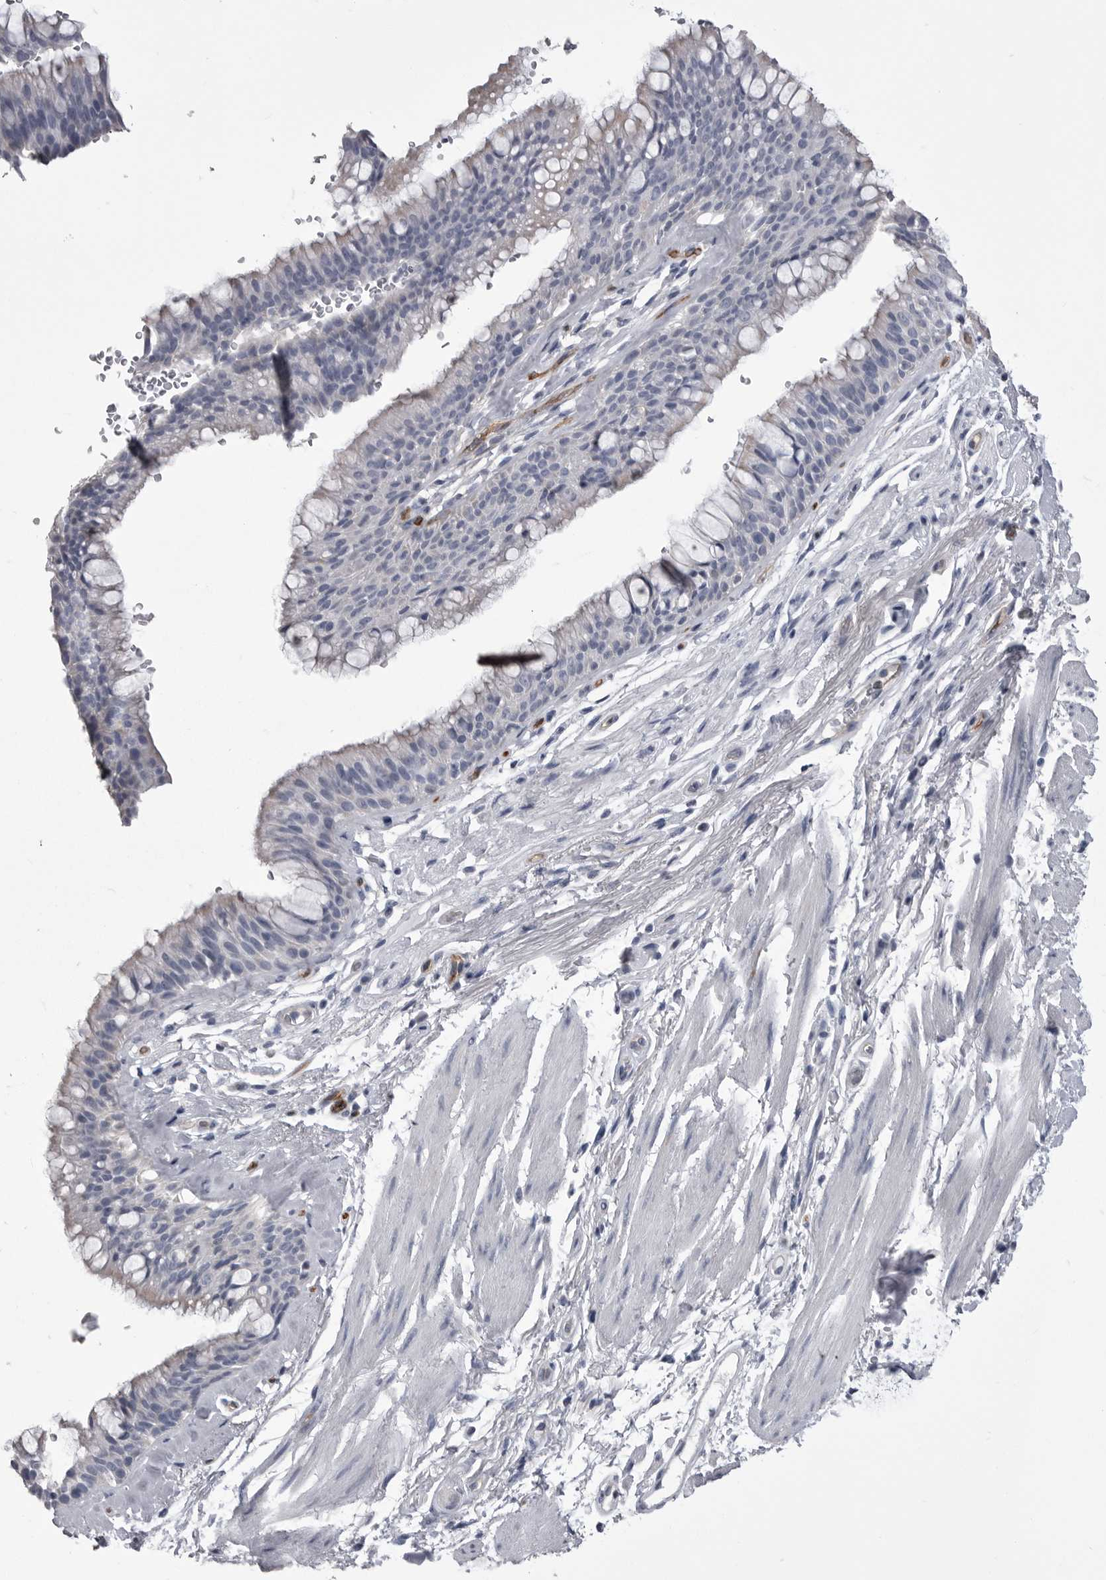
{"staining": {"intensity": "negative", "quantity": "none", "location": "none"}, "tissue": "bronchus", "cell_type": "Respiratory epithelial cells", "image_type": "normal", "snomed": [{"axis": "morphology", "description": "Normal tissue, NOS"}, {"axis": "topography", "description": "Cartilage tissue"}, {"axis": "topography", "description": "Bronchus"}], "caption": "Immunohistochemical staining of unremarkable human bronchus exhibits no significant expression in respiratory epithelial cells. (Stains: DAB (3,3'-diaminobenzidine) immunohistochemistry with hematoxylin counter stain, Microscopy: brightfield microscopy at high magnification).", "gene": "OPLAH", "patient": {"sex": "female", "age": 53}}